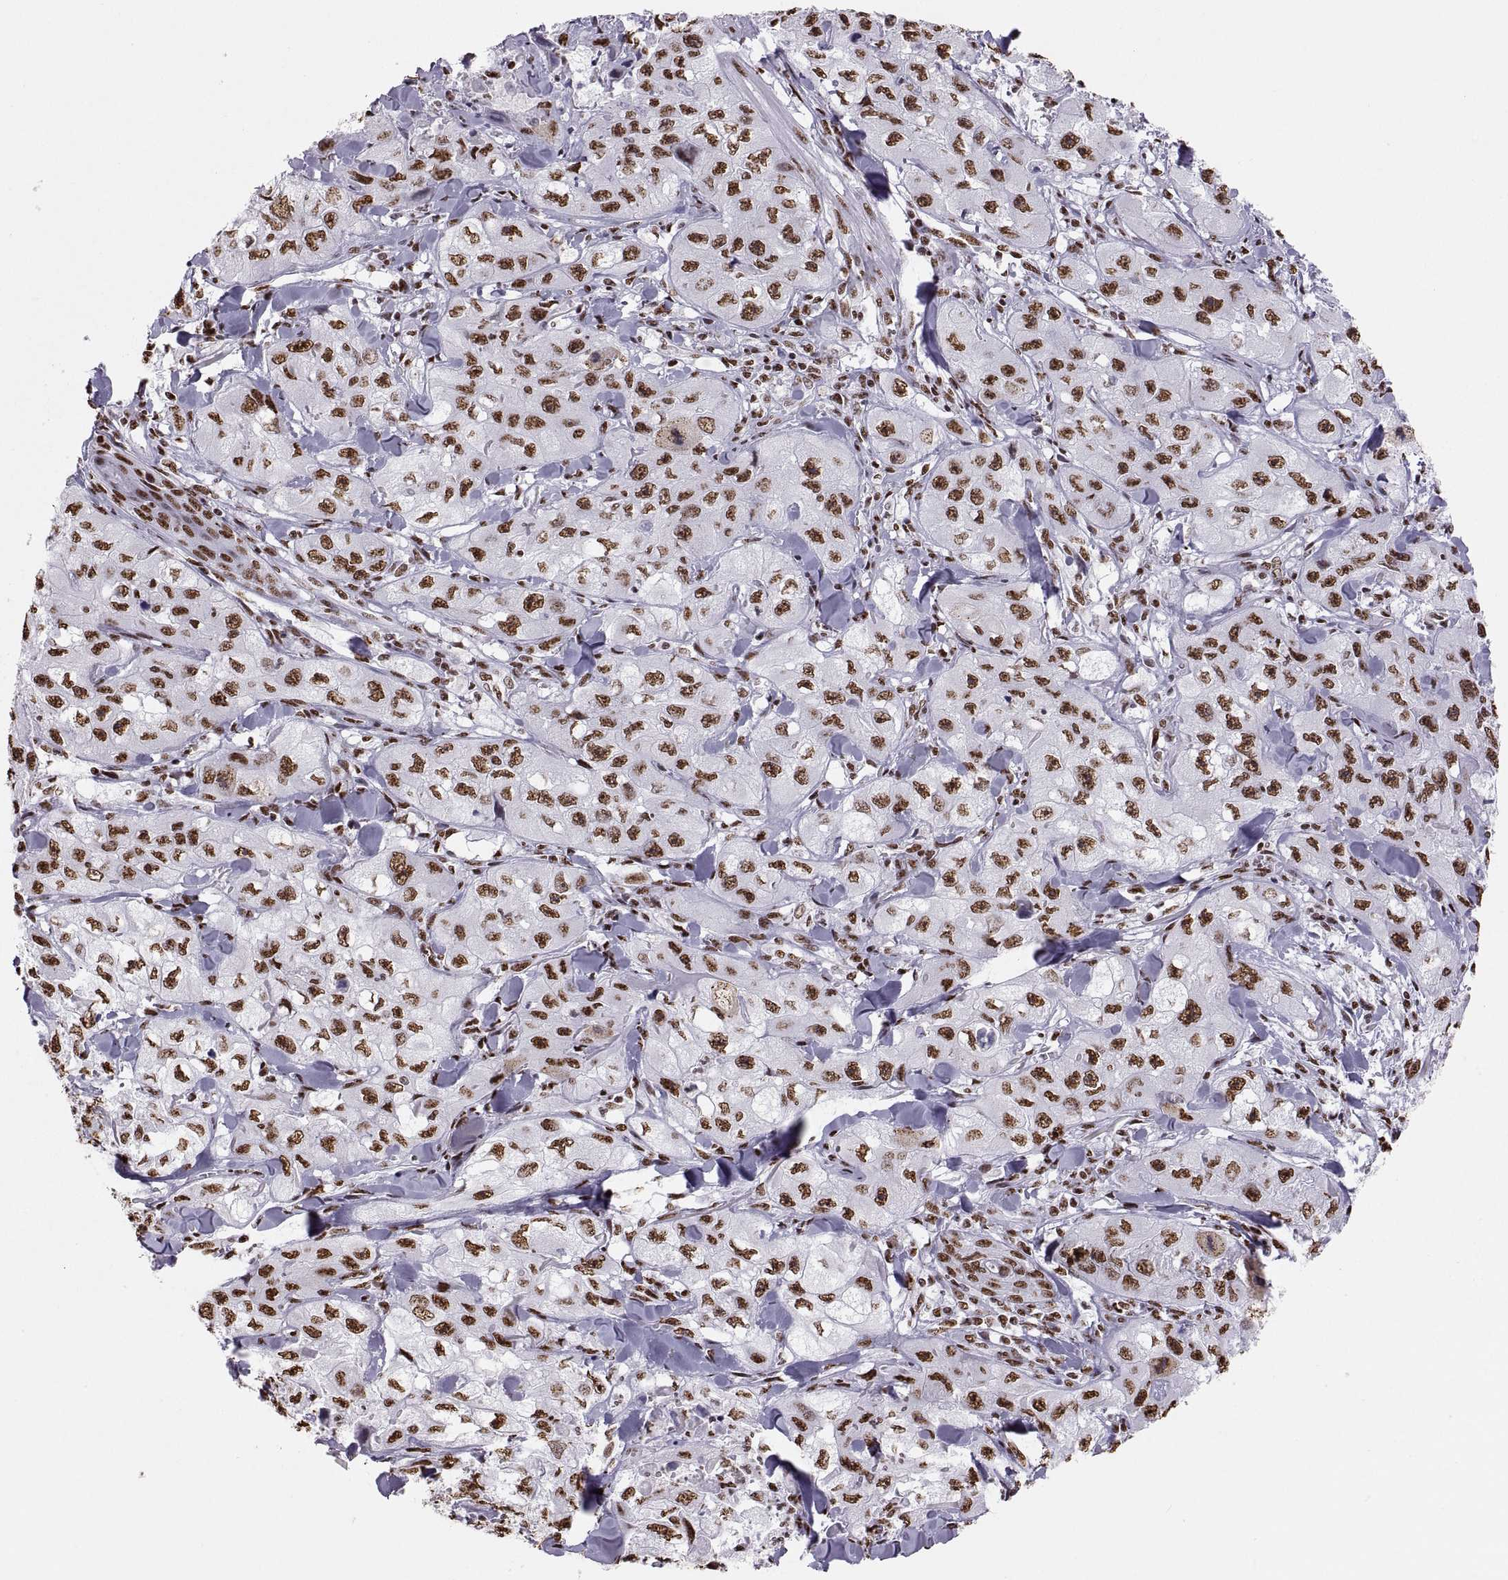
{"staining": {"intensity": "strong", "quantity": "25%-75%", "location": "nuclear"}, "tissue": "skin cancer", "cell_type": "Tumor cells", "image_type": "cancer", "snomed": [{"axis": "morphology", "description": "Squamous cell carcinoma, NOS"}, {"axis": "topography", "description": "Skin"}, {"axis": "topography", "description": "Subcutis"}], "caption": "Immunohistochemistry (IHC) (DAB) staining of skin squamous cell carcinoma shows strong nuclear protein expression in about 25%-75% of tumor cells. Using DAB (brown) and hematoxylin (blue) stains, captured at high magnification using brightfield microscopy.", "gene": "SNAI1", "patient": {"sex": "male", "age": 73}}